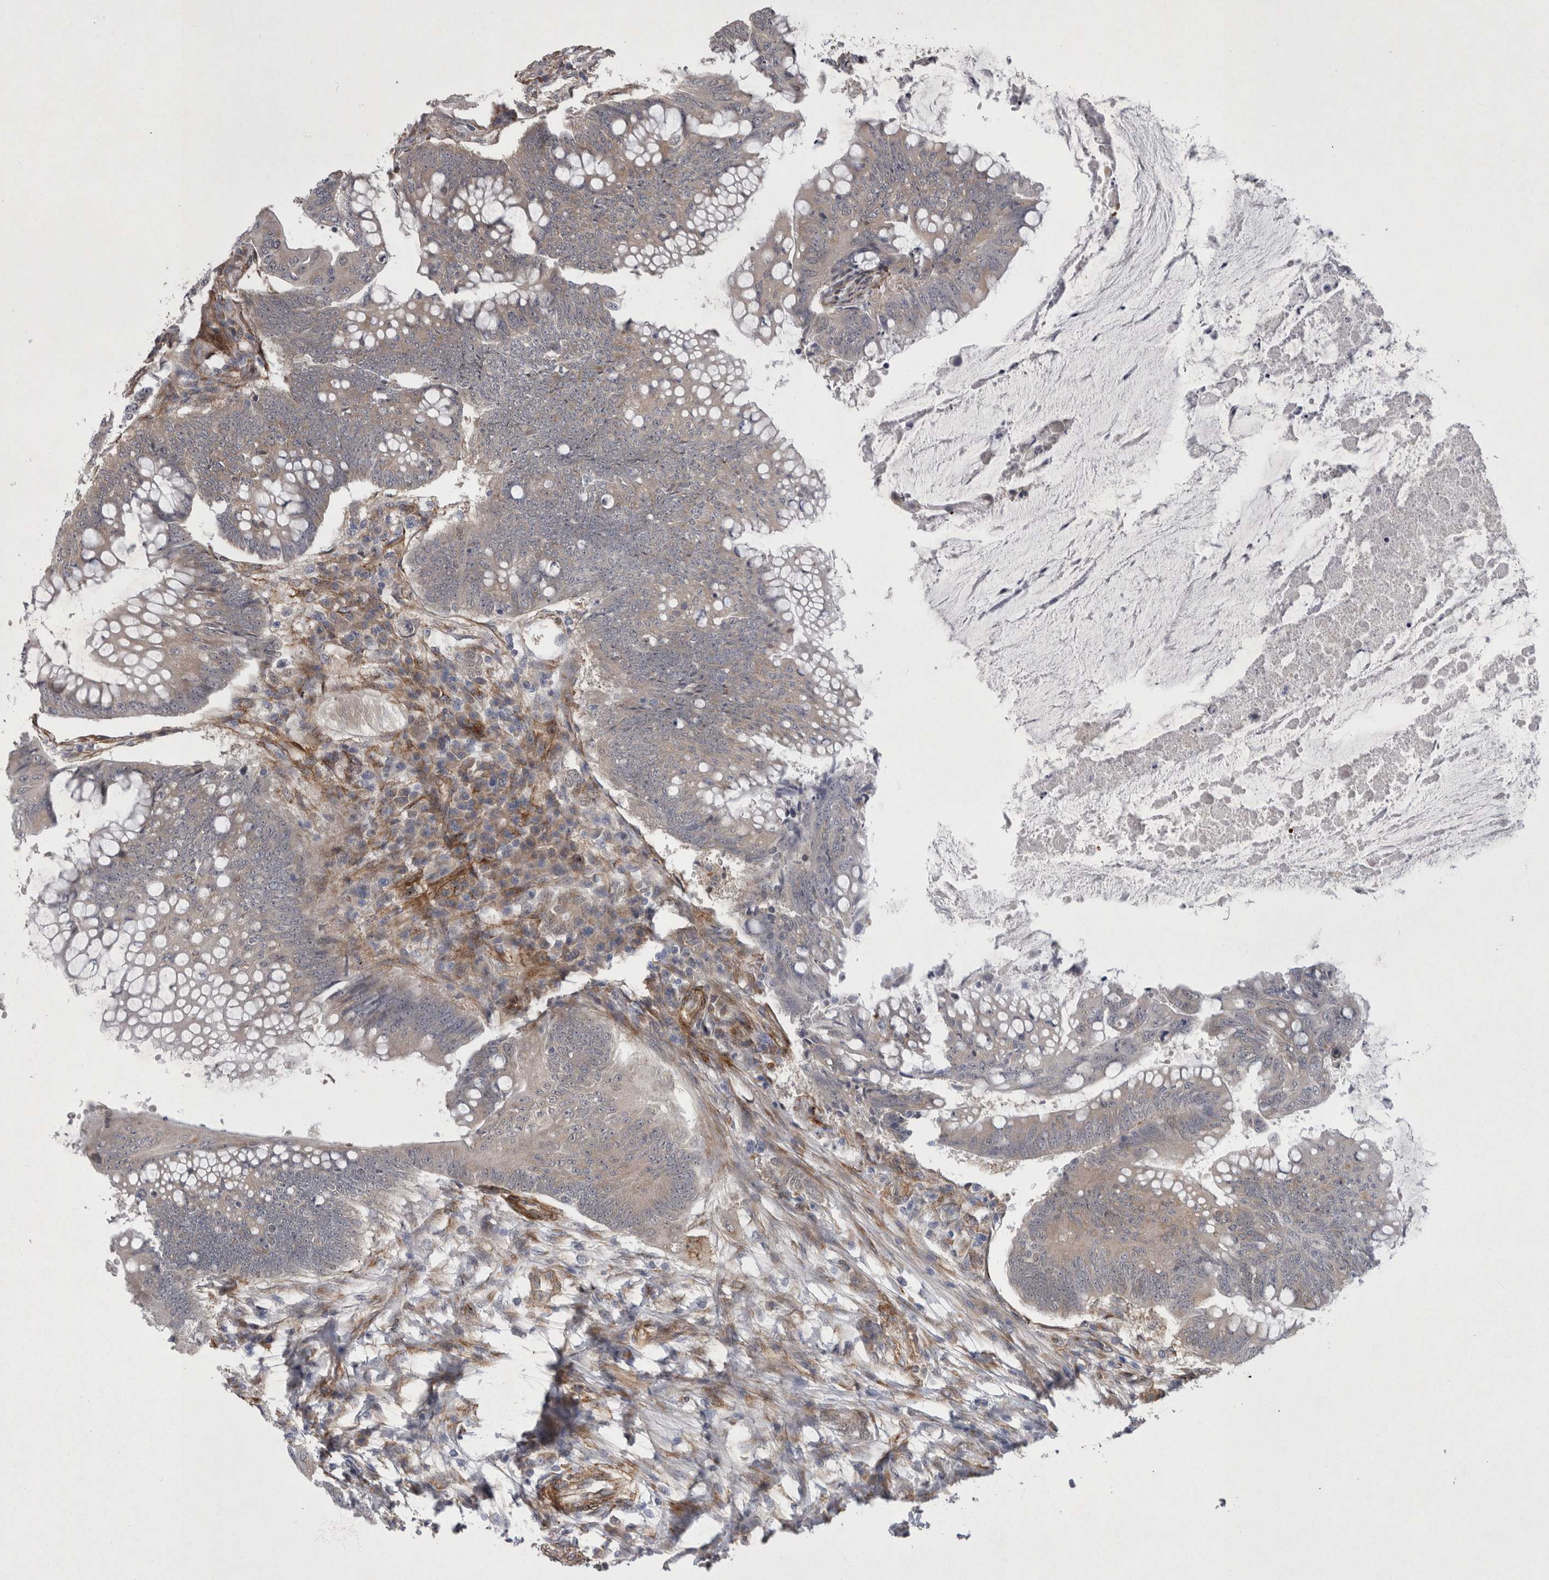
{"staining": {"intensity": "weak", "quantity": "25%-75%", "location": "cytoplasmic/membranous"}, "tissue": "colorectal cancer", "cell_type": "Tumor cells", "image_type": "cancer", "snomed": [{"axis": "morphology", "description": "Adenoma, NOS"}, {"axis": "morphology", "description": "Adenocarcinoma, NOS"}, {"axis": "topography", "description": "Colon"}], "caption": "Immunohistochemistry (IHC) histopathology image of adenocarcinoma (colorectal) stained for a protein (brown), which exhibits low levels of weak cytoplasmic/membranous expression in approximately 25%-75% of tumor cells.", "gene": "DDX6", "patient": {"sex": "male", "age": 79}}